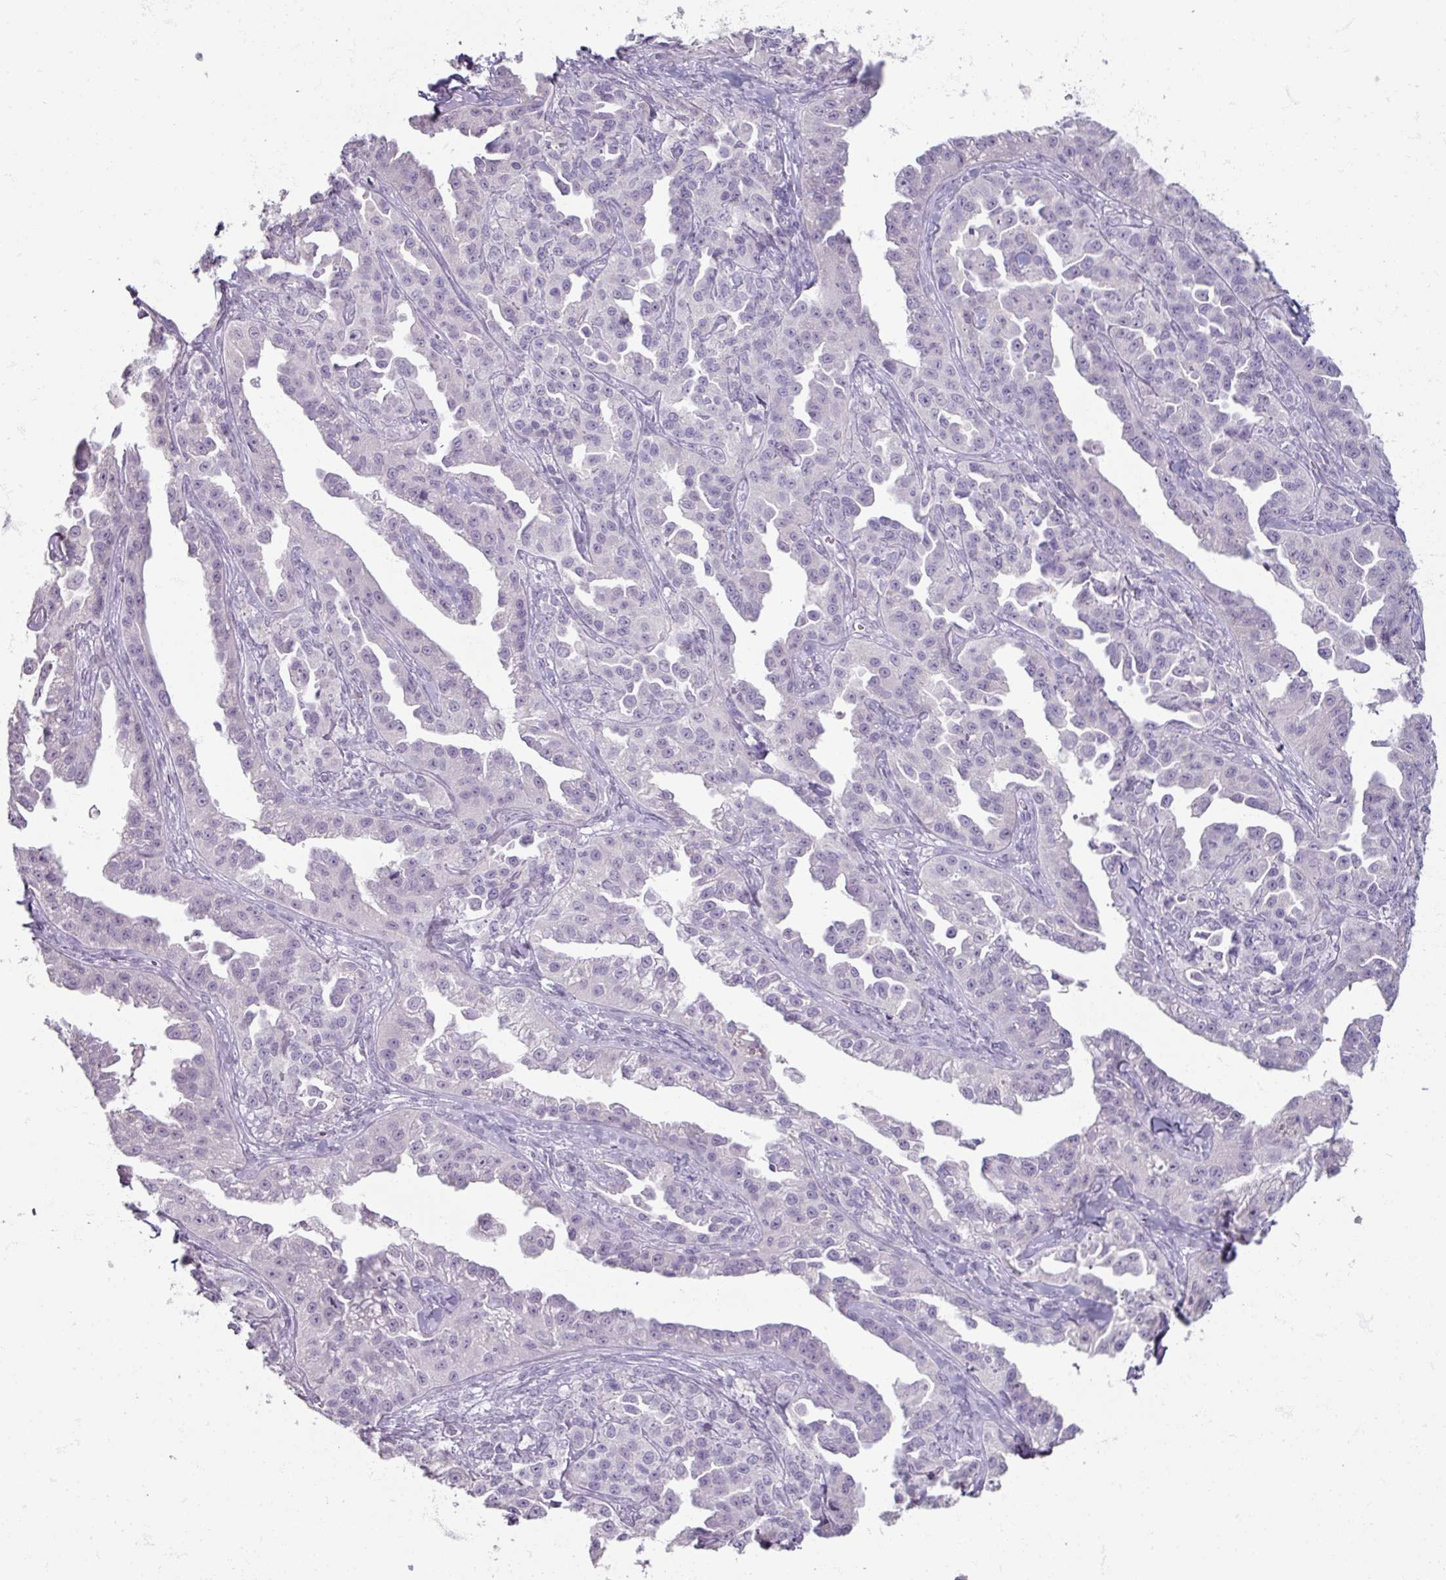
{"staining": {"intensity": "negative", "quantity": "none", "location": "none"}, "tissue": "ovarian cancer", "cell_type": "Tumor cells", "image_type": "cancer", "snomed": [{"axis": "morphology", "description": "Cystadenocarcinoma, serous, NOS"}, {"axis": "topography", "description": "Ovary"}], "caption": "This is a micrograph of immunohistochemistry (IHC) staining of serous cystadenocarcinoma (ovarian), which shows no expression in tumor cells.", "gene": "TG", "patient": {"sex": "female", "age": 75}}